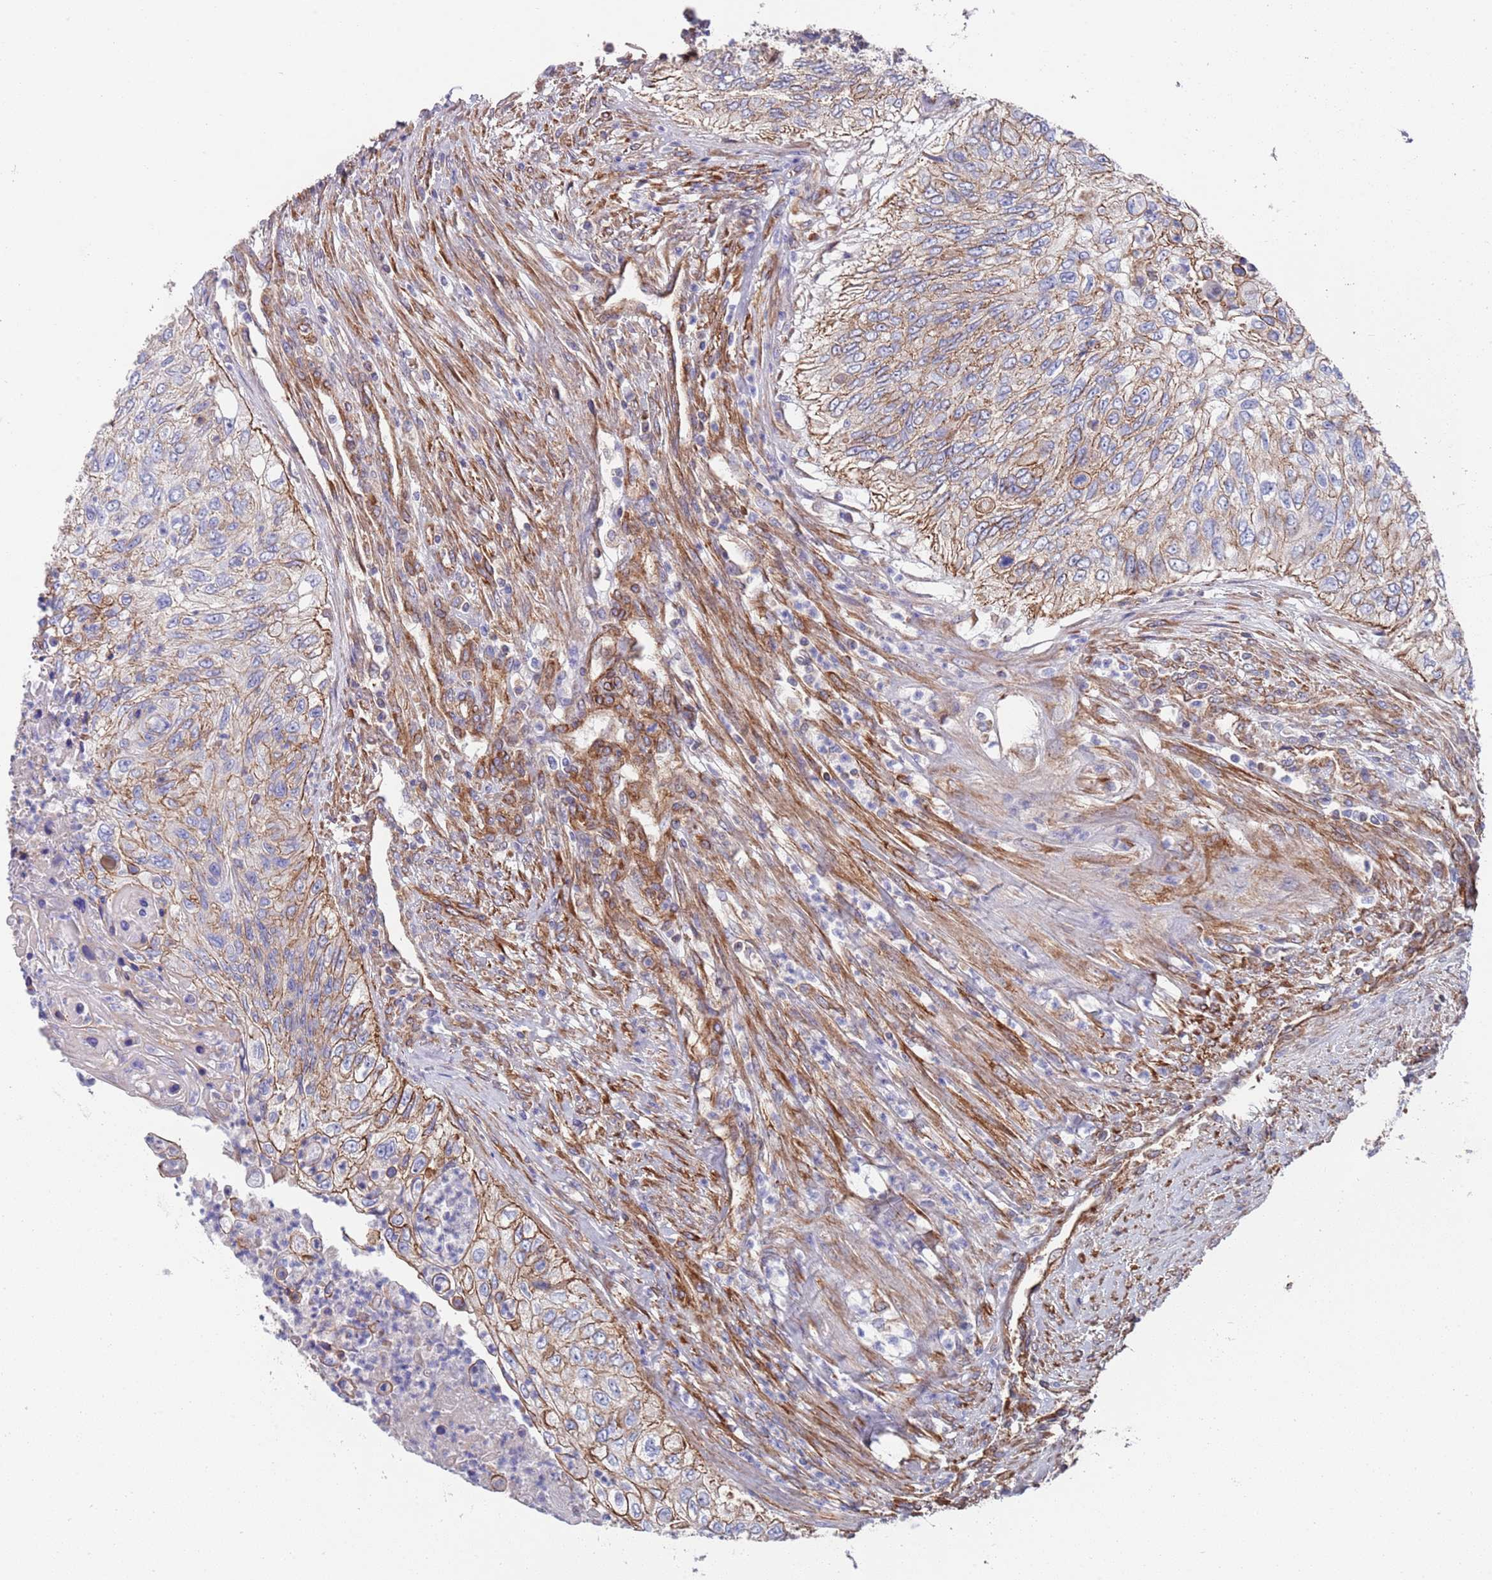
{"staining": {"intensity": "moderate", "quantity": "<25%", "location": "cytoplasmic/membranous"}, "tissue": "urothelial cancer", "cell_type": "Tumor cells", "image_type": "cancer", "snomed": [{"axis": "morphology", "description": "Urothelial carcinoma, High grade"}, {"axis": "topography", "description": "Urinary bladder"}], "caption": "Urothelial cancer was stained to show a protein in brown. There is low levels of moderate cytoplasmic/membranous expression in approximately <25% of tumor cells.", "gene": "JAKMIP2", "patient": {"sex": "female", "age": 60}}